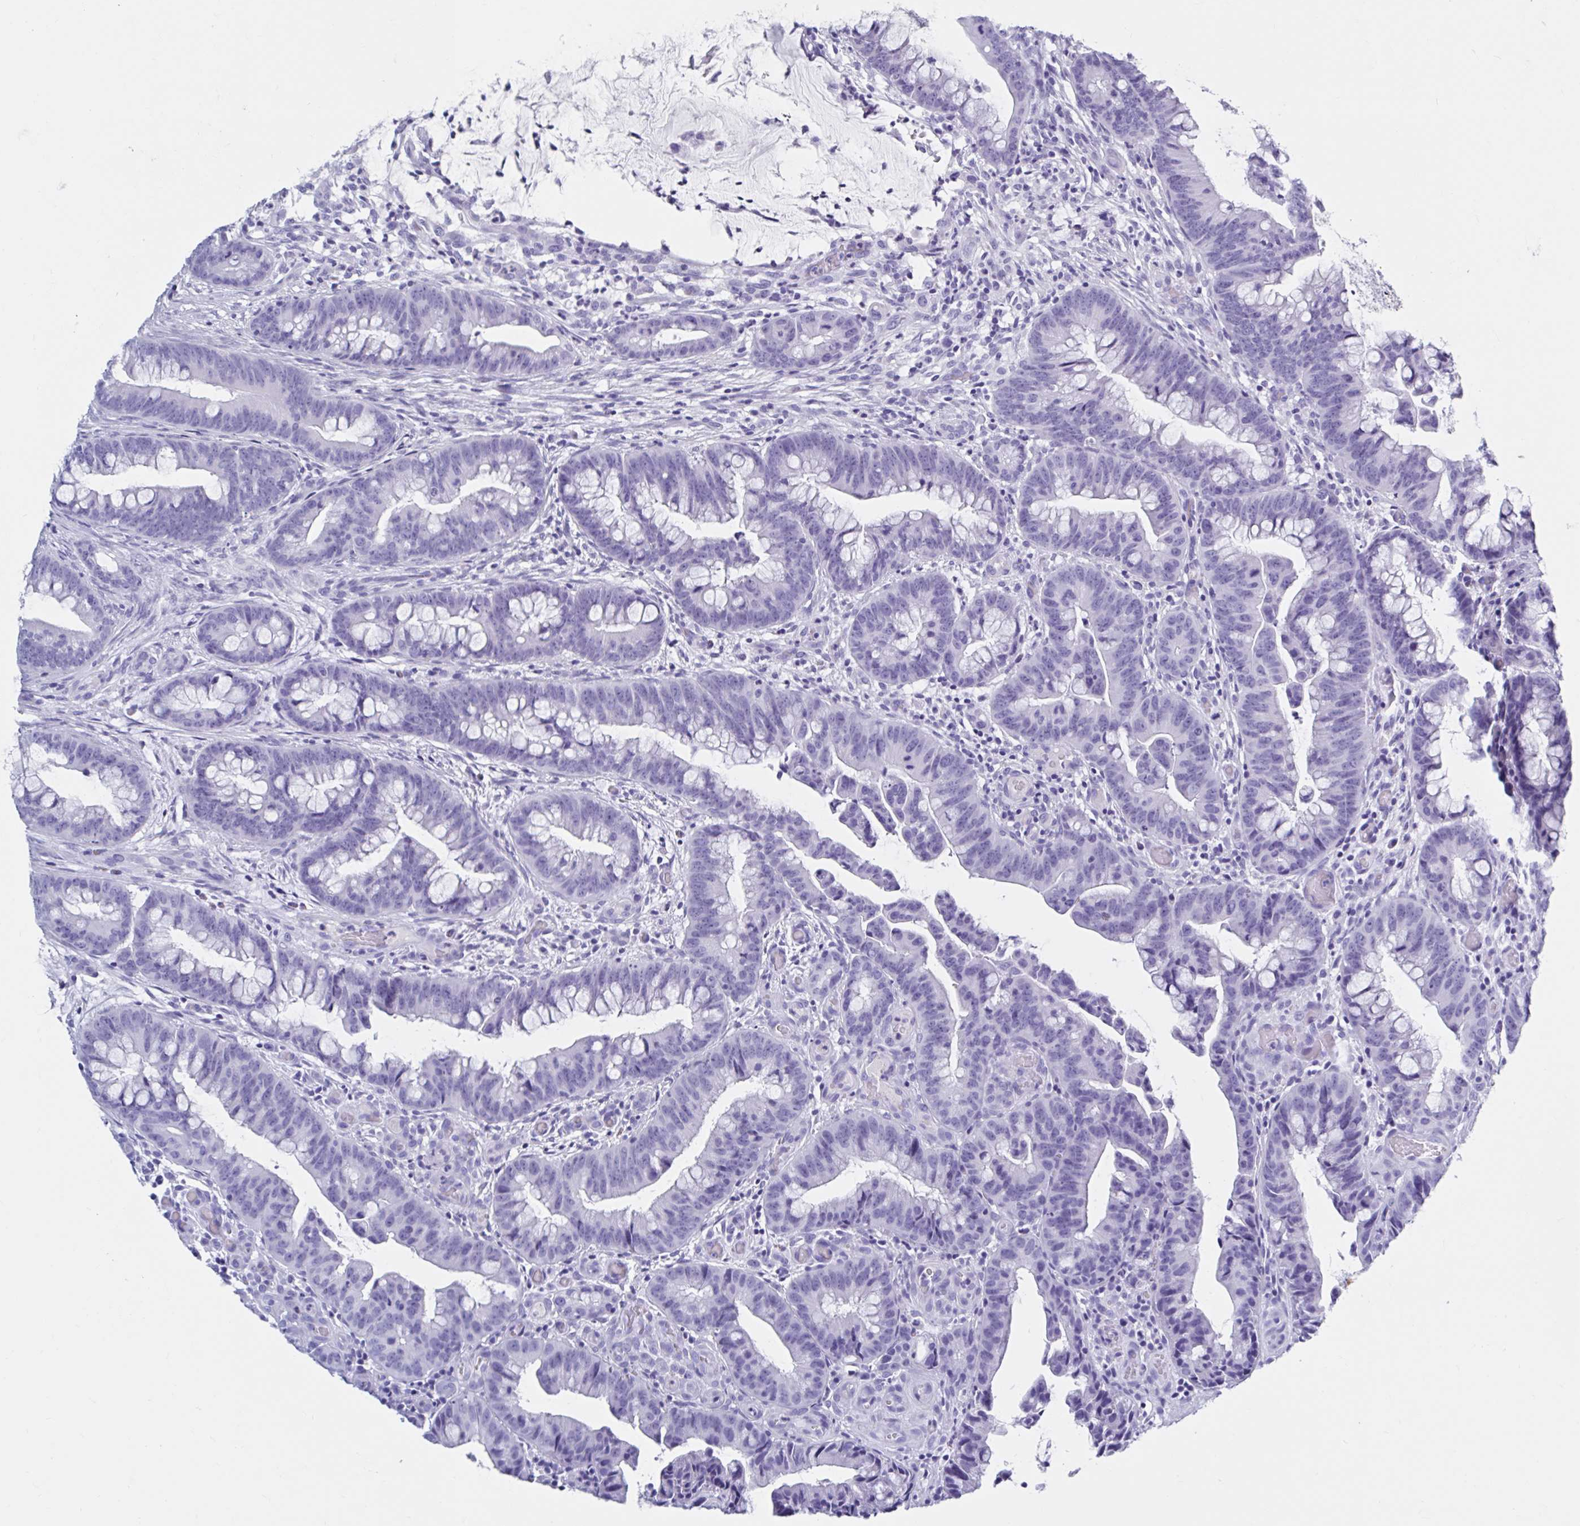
{"staining": {"intensity": "negative", "quantity": "none", "location": "none"}, "tissue": "colorectal cancer", "cell_type": "Tumor cells", "image_type": "cancer", "snomed": [{"axis": "morphology", "description": "Adenocarcinoma, NOS"}, {"axis": "topography", "description": "Colon"}], "caption": "The immunohistochemistry image has no significant expression in tumor cells of colorectal cancer tissue.", "gene": "DPEP3", "patient": {"sex": "male", "age": 62}}